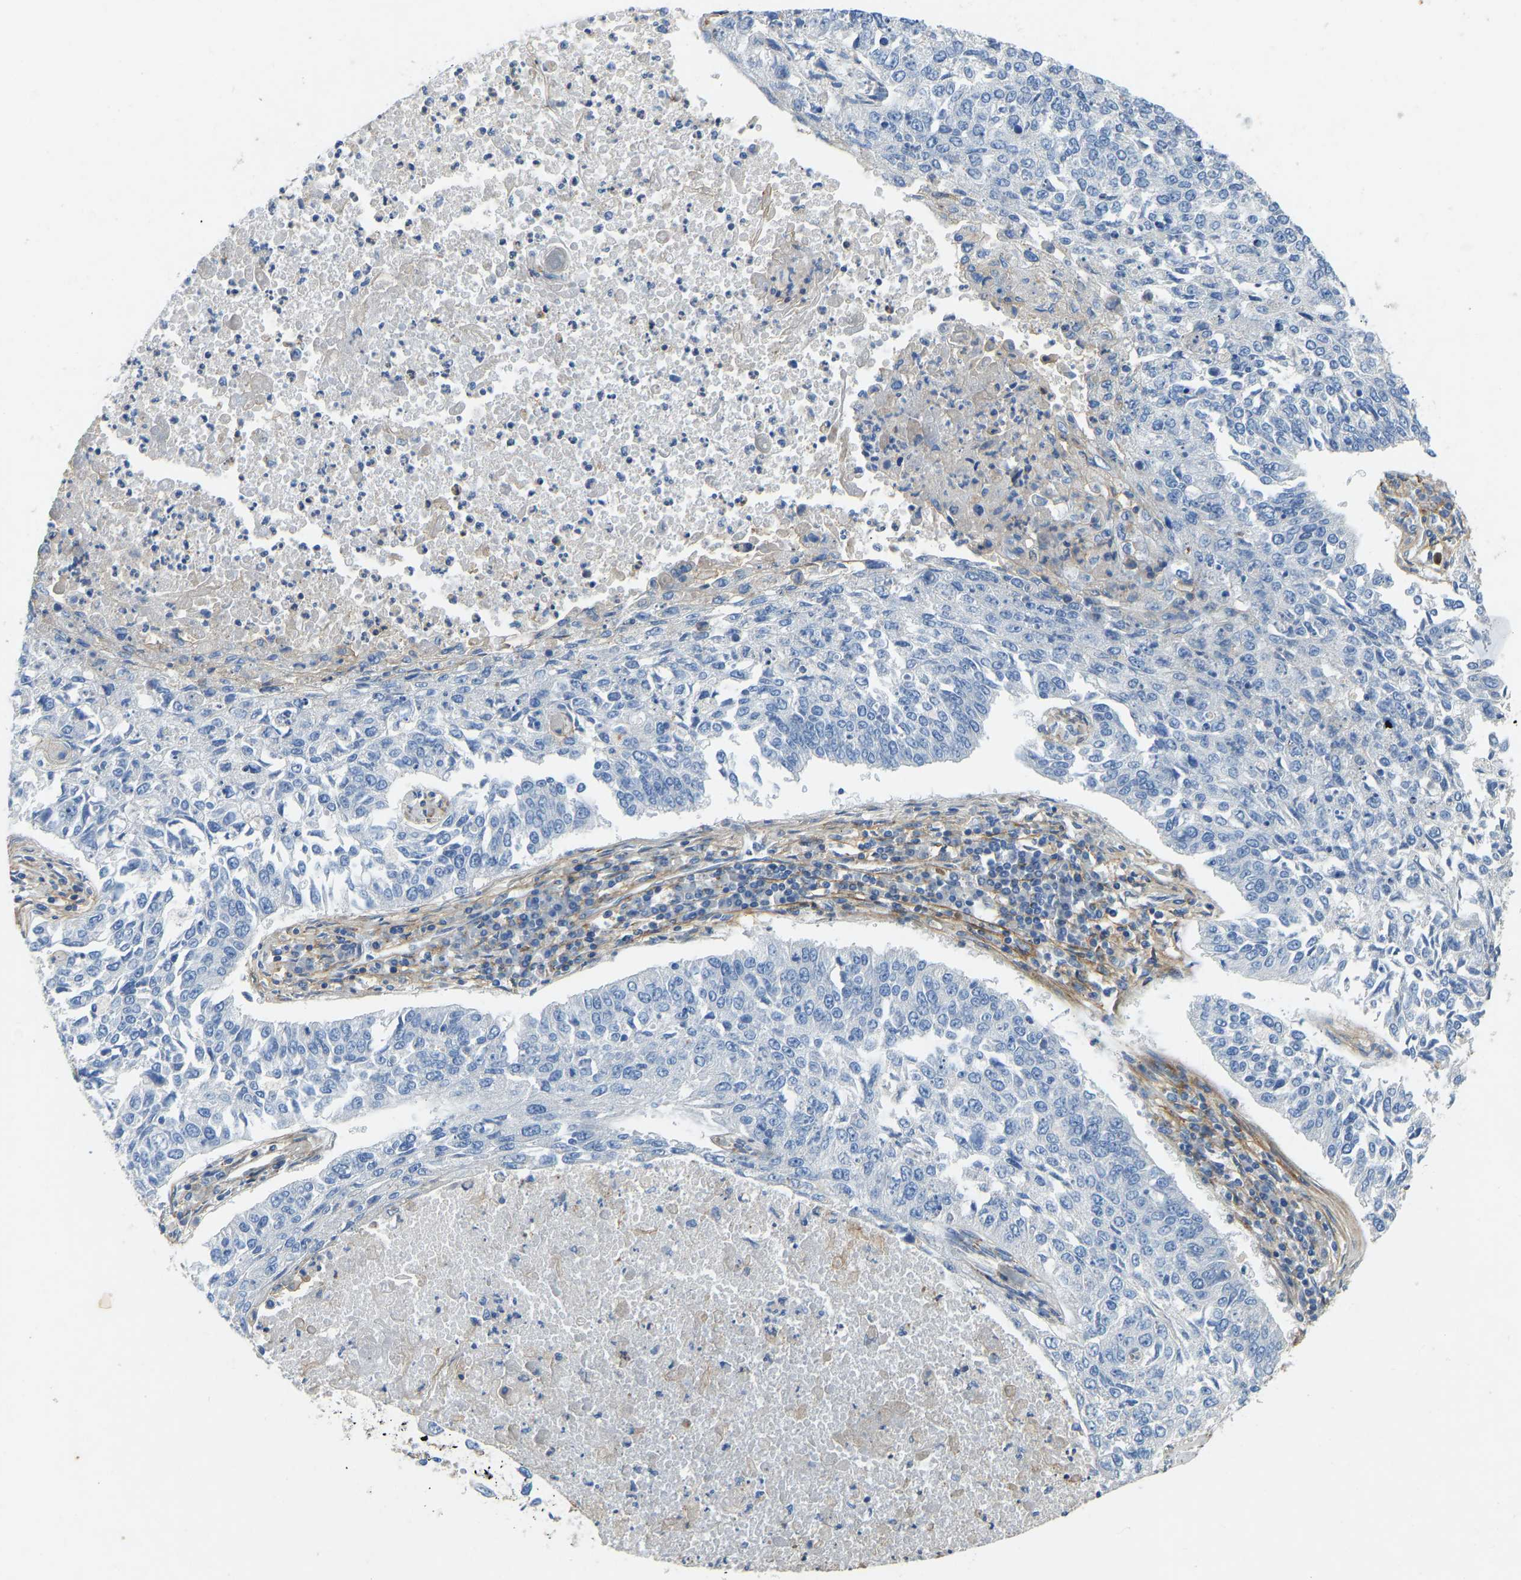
{"staining": {"intensity": "negative", "quantity": "none", "location": "none"}, "tissue": "lung cancer", "cell_type": "Tumor cells", "image_type": "cancer", "snomed": [{"axis": "morphology", "description": "Normal tissue, NOS"}, {"axis": "morphology", "description": "Squamous cell carcinoma, NOS"}, {"axis": "topography", "description": "Cartilage tissue"}, {"axis": "topography", "description": "Bronchus"}, {"axis": "topography", "description": "Lung"}], "caption": "DAB (3,3'-diaminobenzidine) immunohistochemical staining of human lung cancer reveals no significant staining in tumor cells.", "gene": "TECTA", "patient": {"sex": "female", "age": 49}}